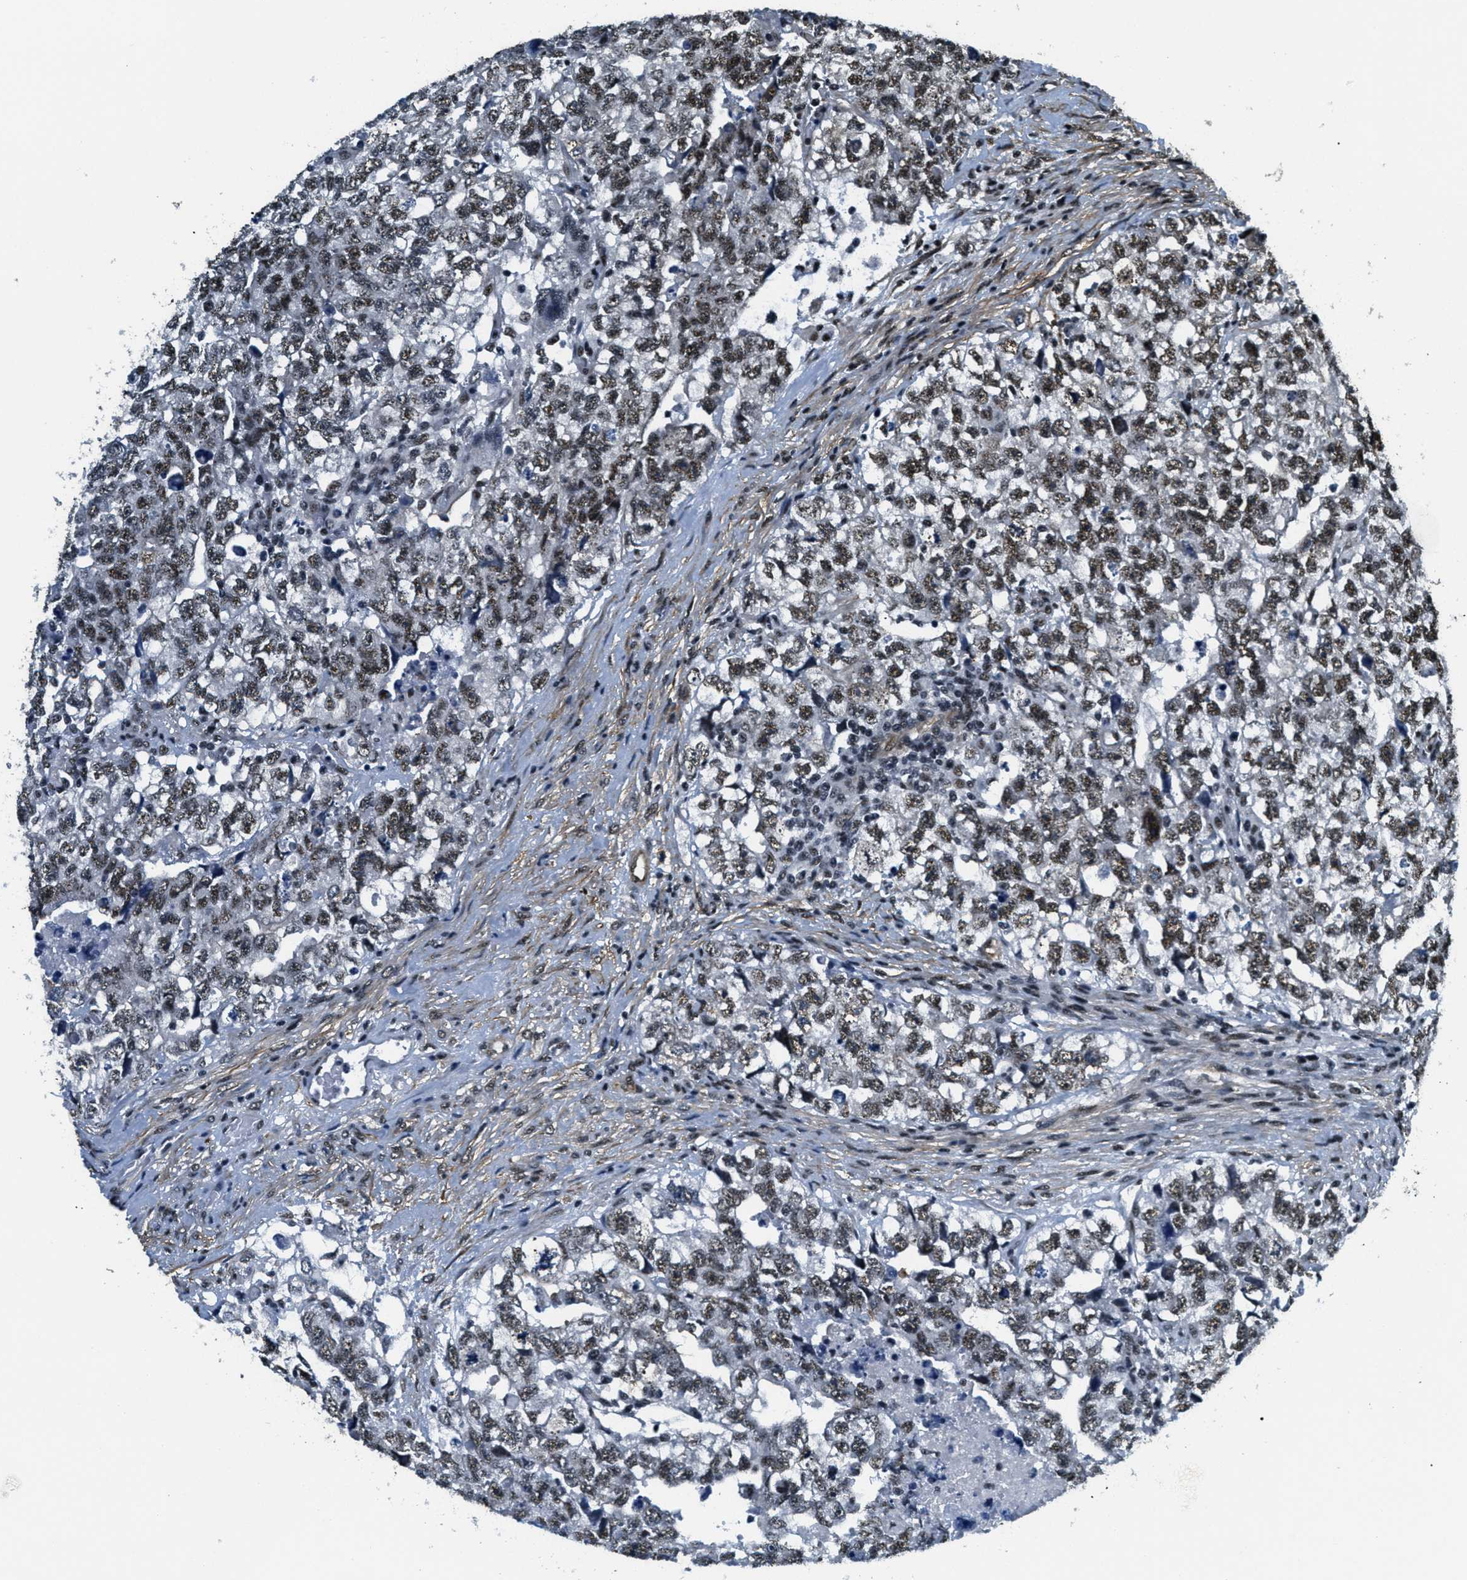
{"staining": {"intensity": "moderate", "quantity": ">75%", "location": "nuclear"}, "tissue": "testis cancer", "cell_type": "Tumor cells", "image_type": "cancer", "snomed": [{"axis": "morphology", "description": "Carcinoma, Embryonal, NOS"}, {"axis": "topography", "description": "Testis"}], "caption": "Immunohistochemical staining of human testis cancer (embryonal carcinoma) displays moderate nuclear protein expression in about >75% of tumor cells.", "gene": "CFAP36", "patient": {"sex": "male", "age": 36}}